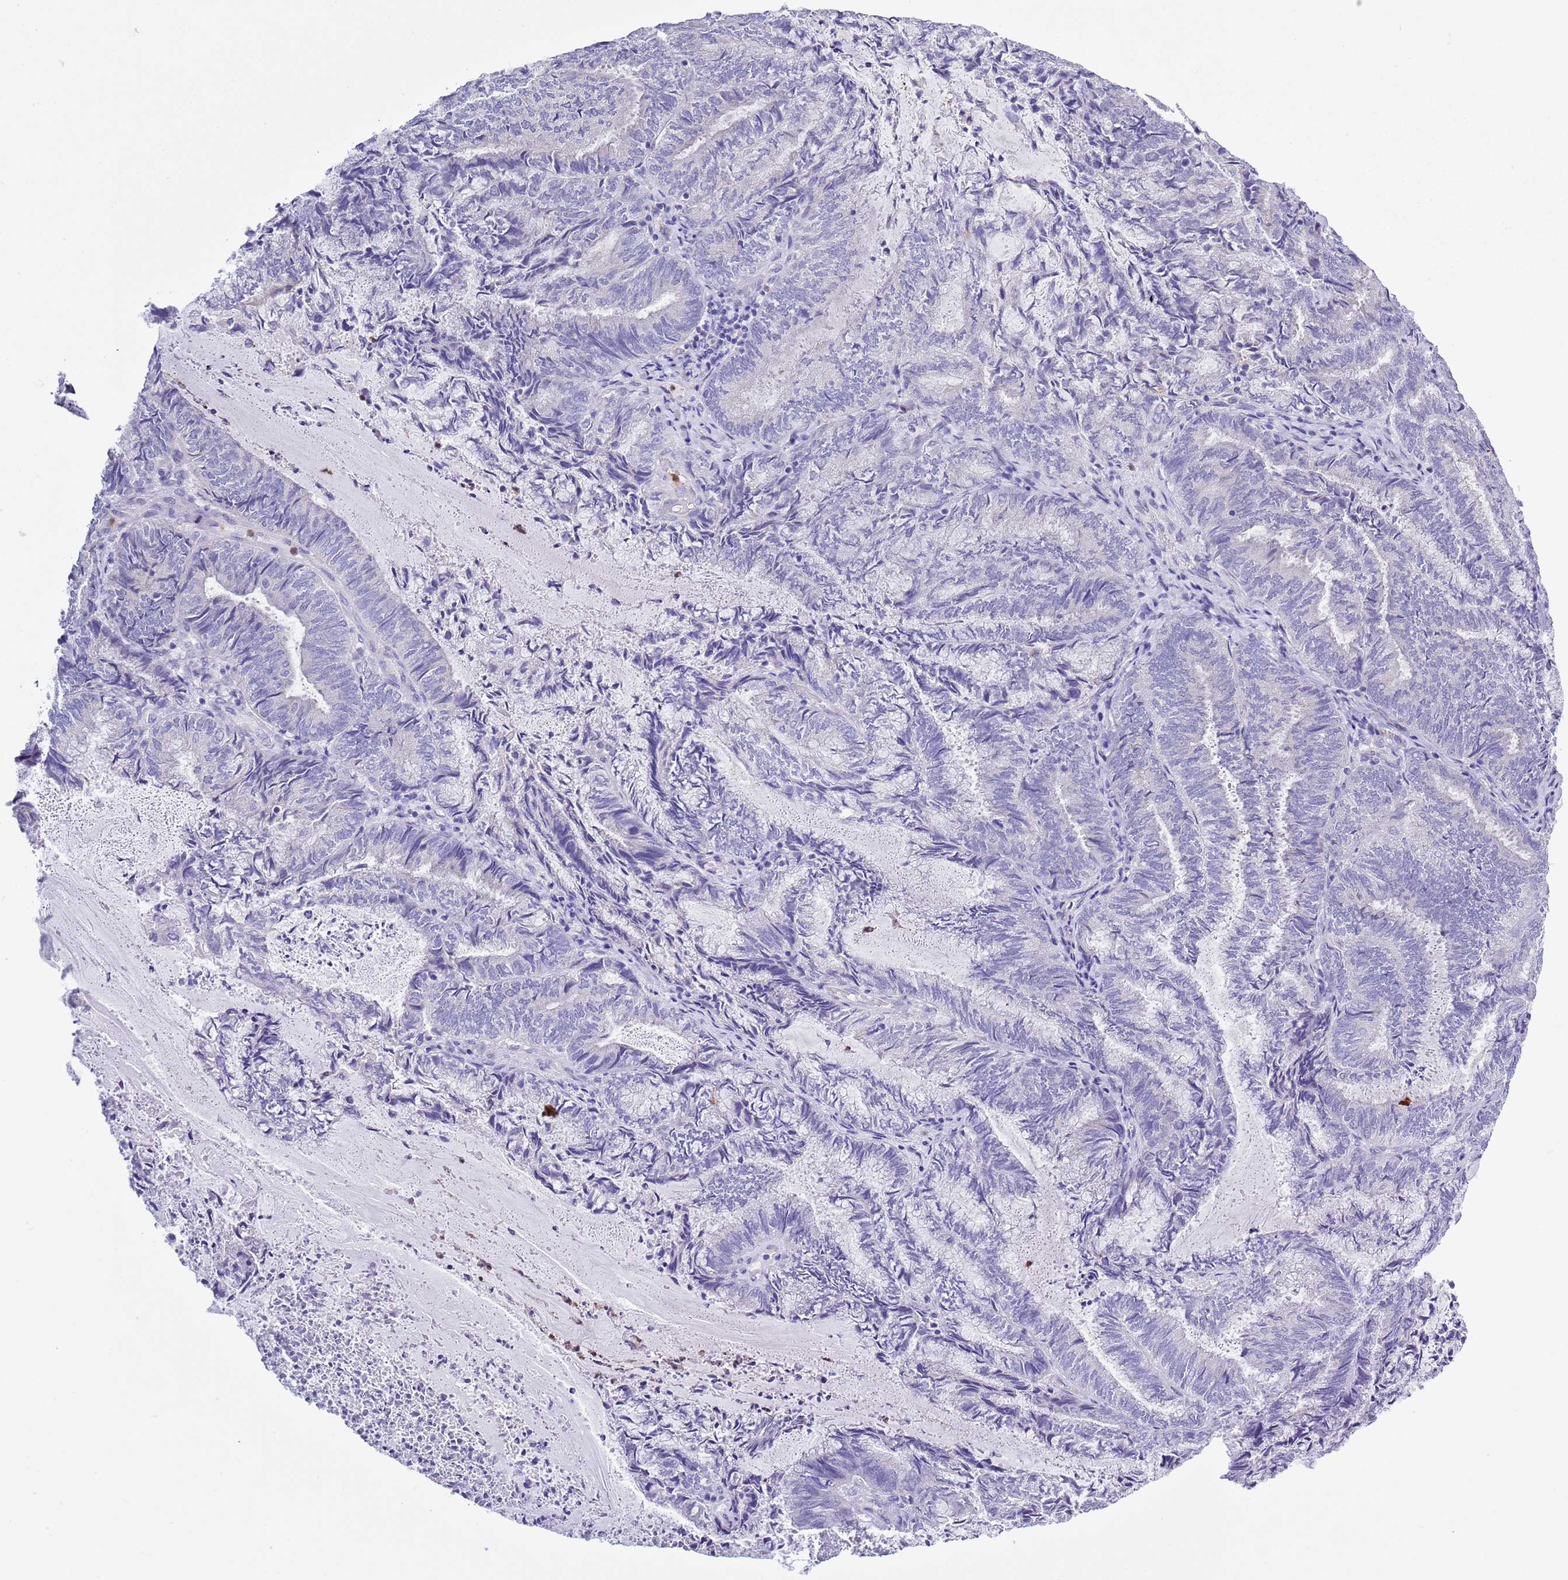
{"staining": {"intensity": "negative", "quantity": "none", "location": "none"}, "tissue": "endometrial cancer", "cell_type": "Tumor cells", "image_type": "cancer", "snomed": [{"axis": "morphology", "description": "Adenocarcinoma, NOS"}, {"axis": "topography", "description": "Endometrium"}], "caption": "Endometrial adenocarcinoma was stained to show a protein in brown. There is no significant expression in tumor cells. Nuclei are stained in blue.", "gene": "ZFP2", "patient": {"sex": "female", "age": 80}}